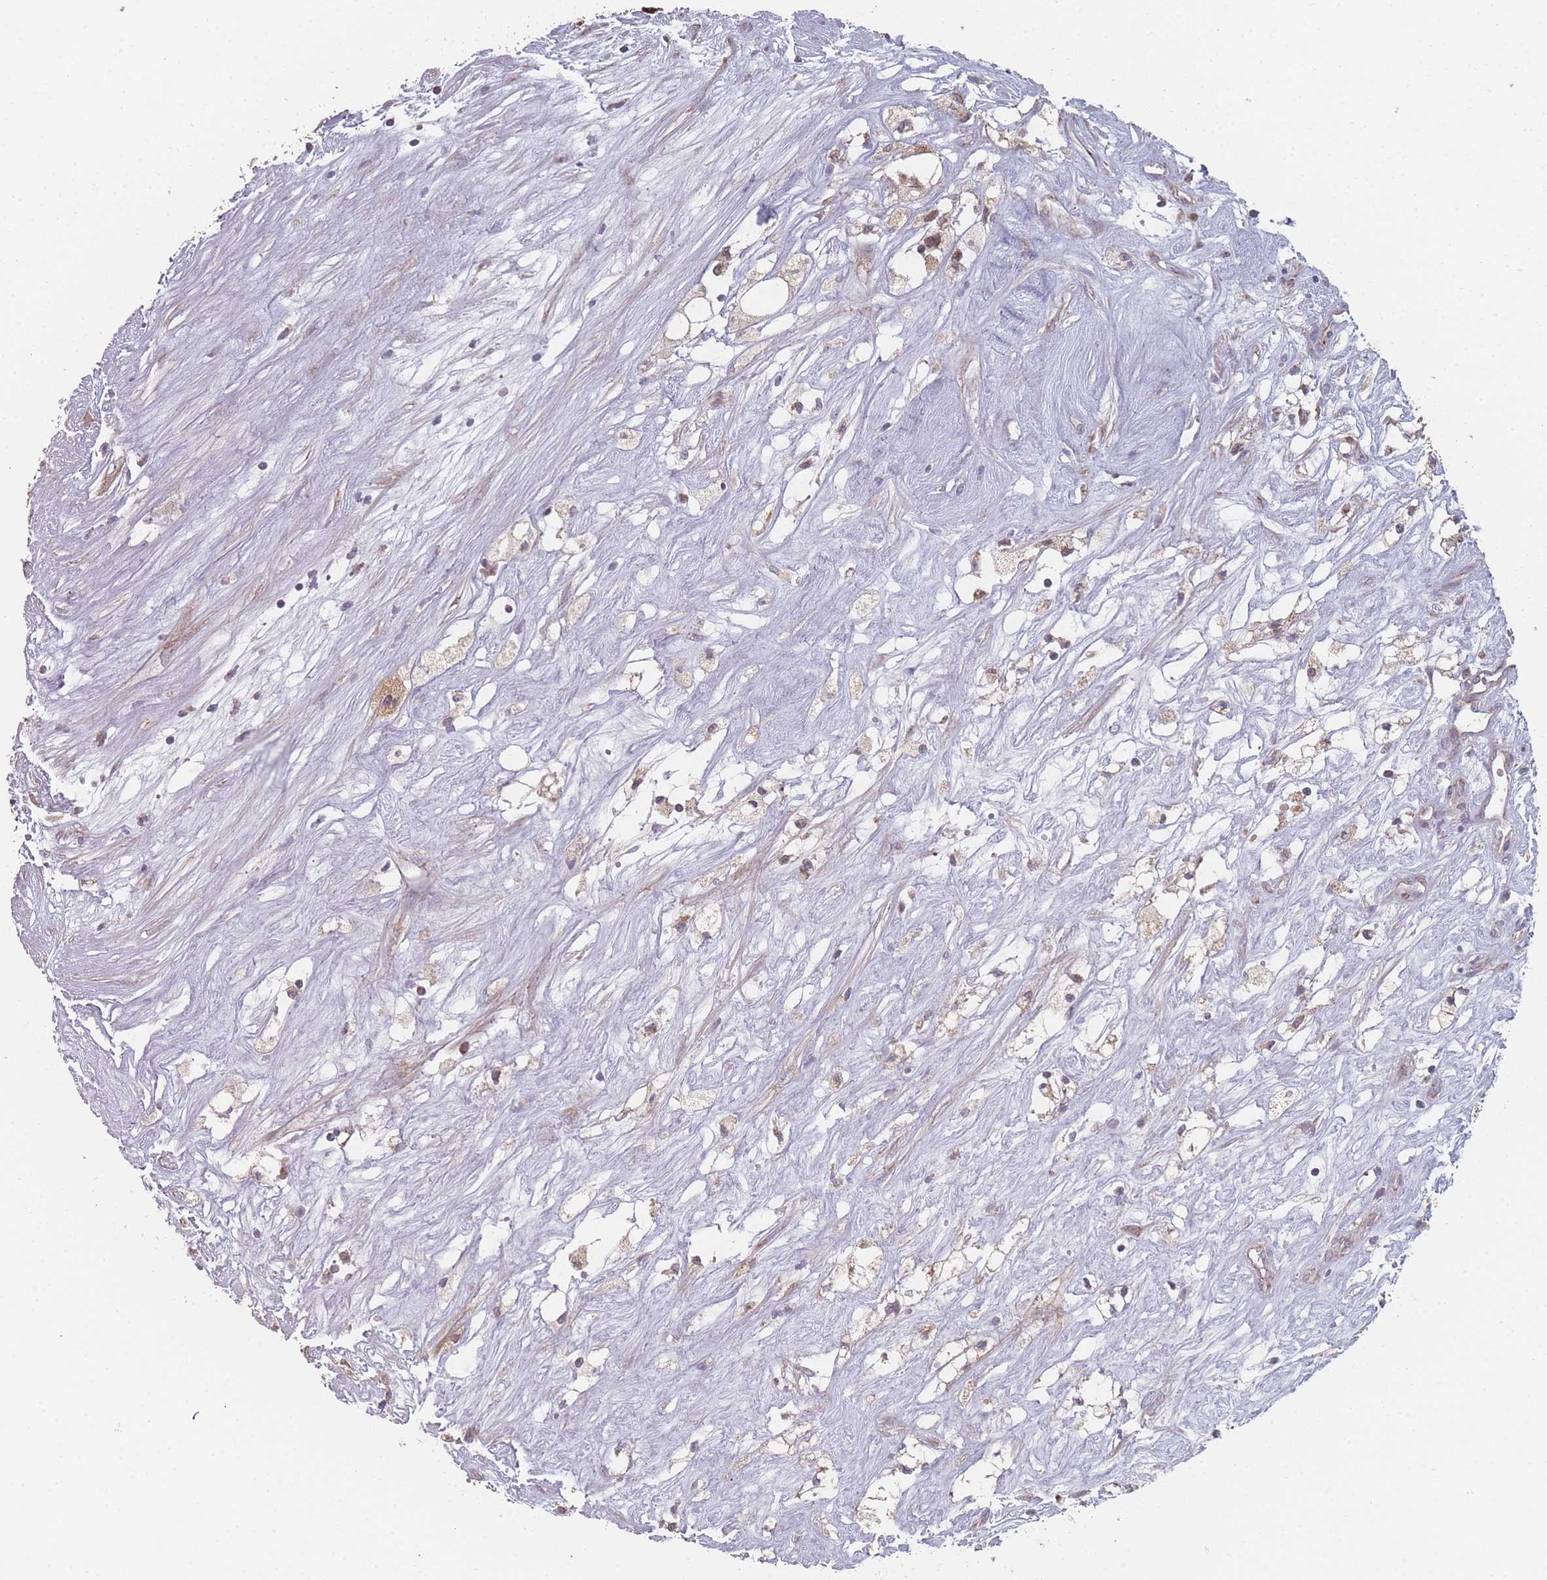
{"staining": {"intensity": "weak", "quantity": "<25%", "location": "cytoplasmic/membranous"}, "tissue": "renal cancer", "cell_type": "Tumor cells", "image_type": "cancer", "snomed": [{"axis": "morphology", "description": "Adenocarcinoma, NOS"}, {"axis": "topography", "description": "Kidney"}], "caption": "Immunohistochemical staining of human renal adenocarcinoma displays no significant staining in tumor cells. The staining is performed using DAB brown chromogen with nuclei counter-stained in using hematoxylin.", "gene": "PSMB3", "patient": {"sex": "male", "age": 59}}